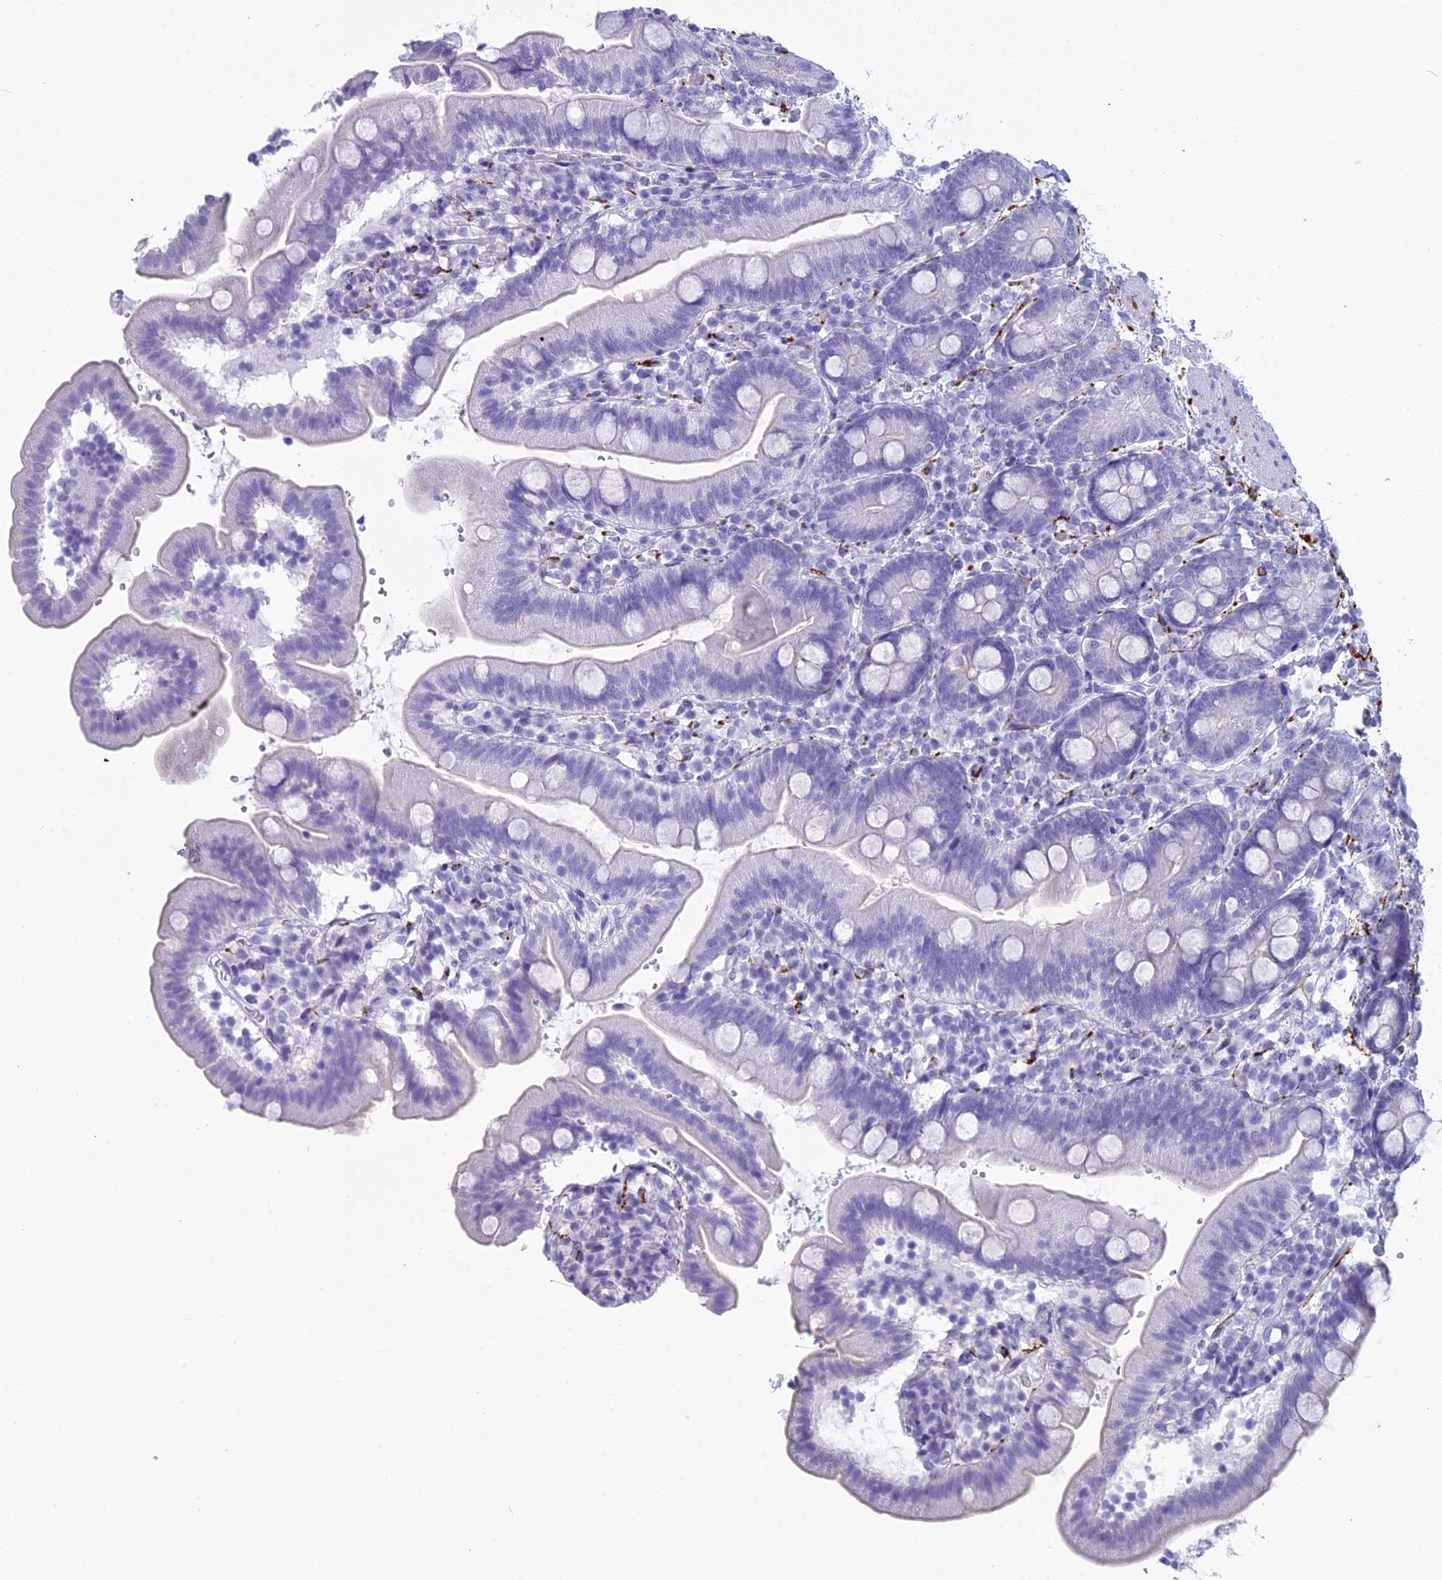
{"staining": {"intensity": "negative", "quantity": "none", "location": "none"}, "tissue": "duodenum", "cell_type": "Glandular cells", "image_type": "normal", "snomed": [{"axis": "morphology", "description": "Normal tissue, NOS"}, {"axis": "topography", "description": "Duodenum"}], "caption": "IHC of unremarkable human duodenum shows no positivity in glandular cells.", "gene": "MAP6", "patient": {"sex": "female", "age": 67}}